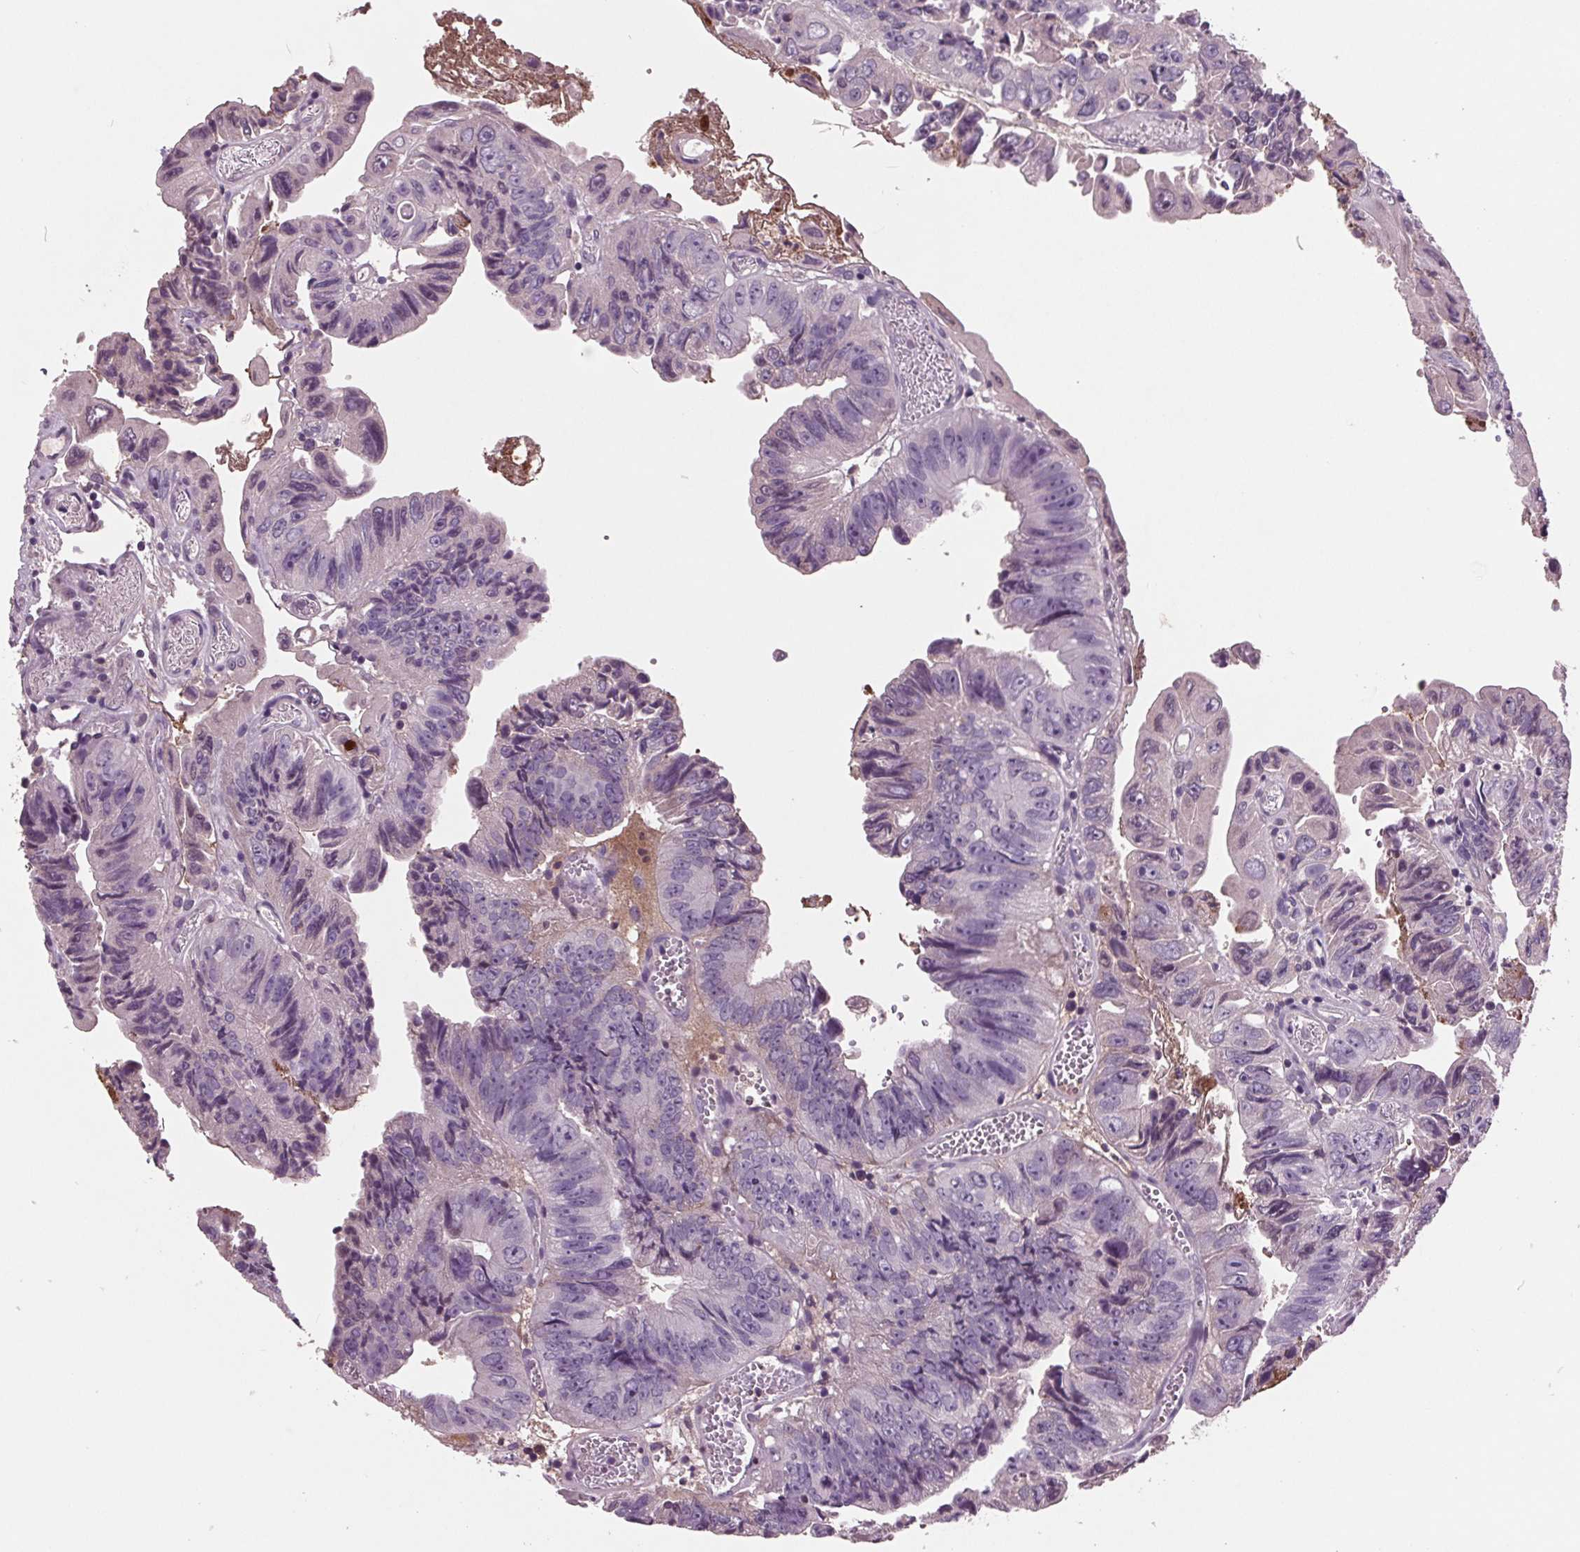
{"staining": {"intensity": "negative", "quantity": "none", "location": "none"}, "tissue": "colorectal cancer", "cell_type": "Tumor cells", "image_type": "cancer", "snomed": [{"axis": "morphology", "description": "Adenocarcinoma, NOS"}, {"axis": "topography", "description": "Colon"}], "caption": "This photomicrograph is of colorectal cancer stained with IHC to label a protein in brown with the nuclei are counter-stained blue. There is no positivity in tumor cells. (DAB IHC with hematoxylin counter stain).", "gene": "C6", "patient": {"sex": "female", "age": 84}}